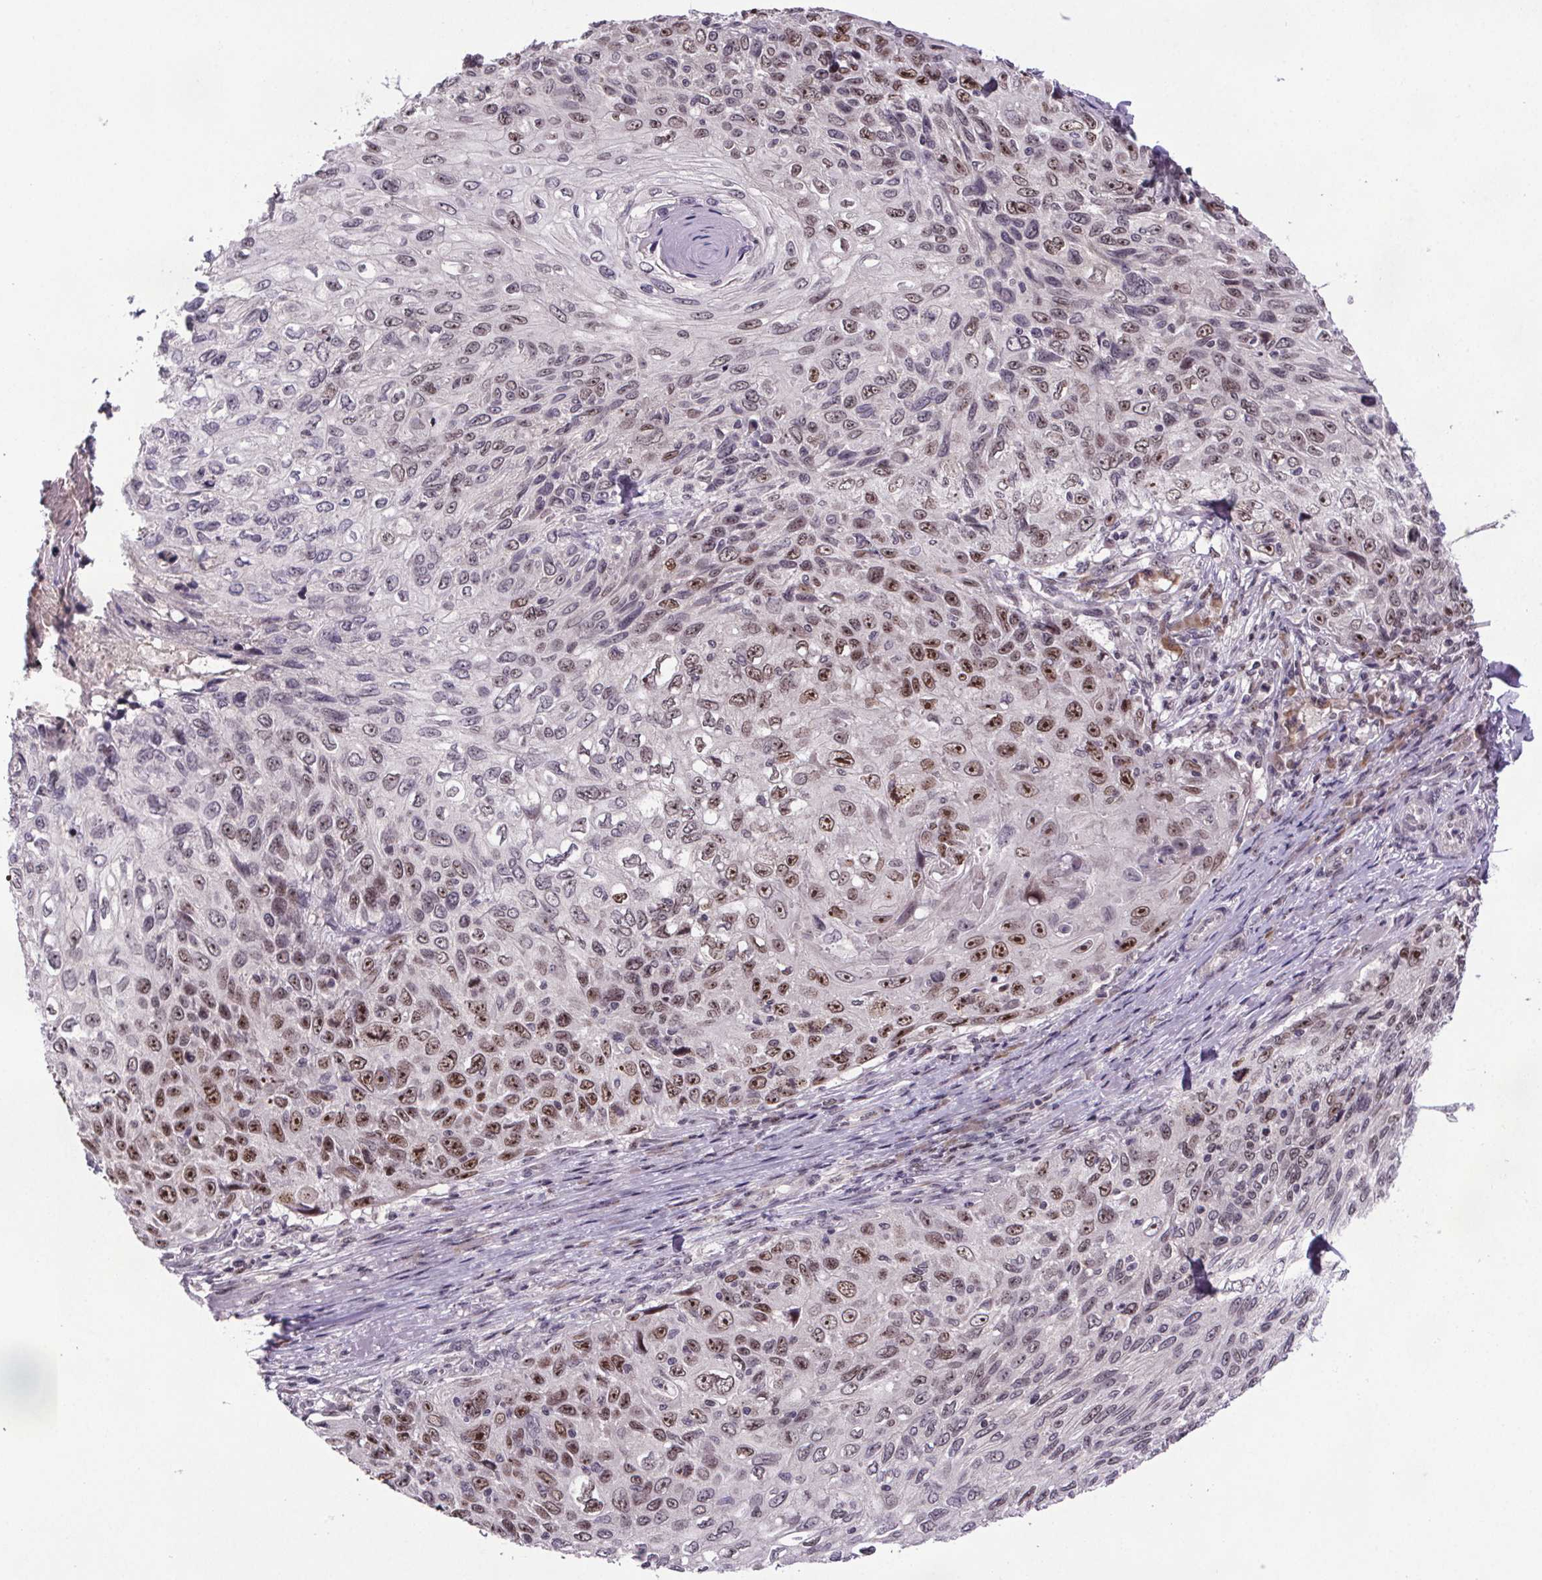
{"staining": {"intensity": "moderate", "quantity": "25%-75%", "location": "nuclear"}, "tissue": "skin cancer", "cell_type": "Tumor cells", "image_type": "cancer", "snomed": [{"axis": "morphology", "description": "Squamous cell carcinoma, NOS"}, {"axis": "topography", "description": "Skin"}], "caption": "IHC micrograph of neoplastic tissue: skin squamous cell carcinoma stained using immunohistochemistry exhibits medium levels of moderate protein expression localized specifically in the nuclear of tumor cells, appearing as a nuclear brown color.", "gene": "ATMIN", "patient": {"sex": "male", "age": 92}}